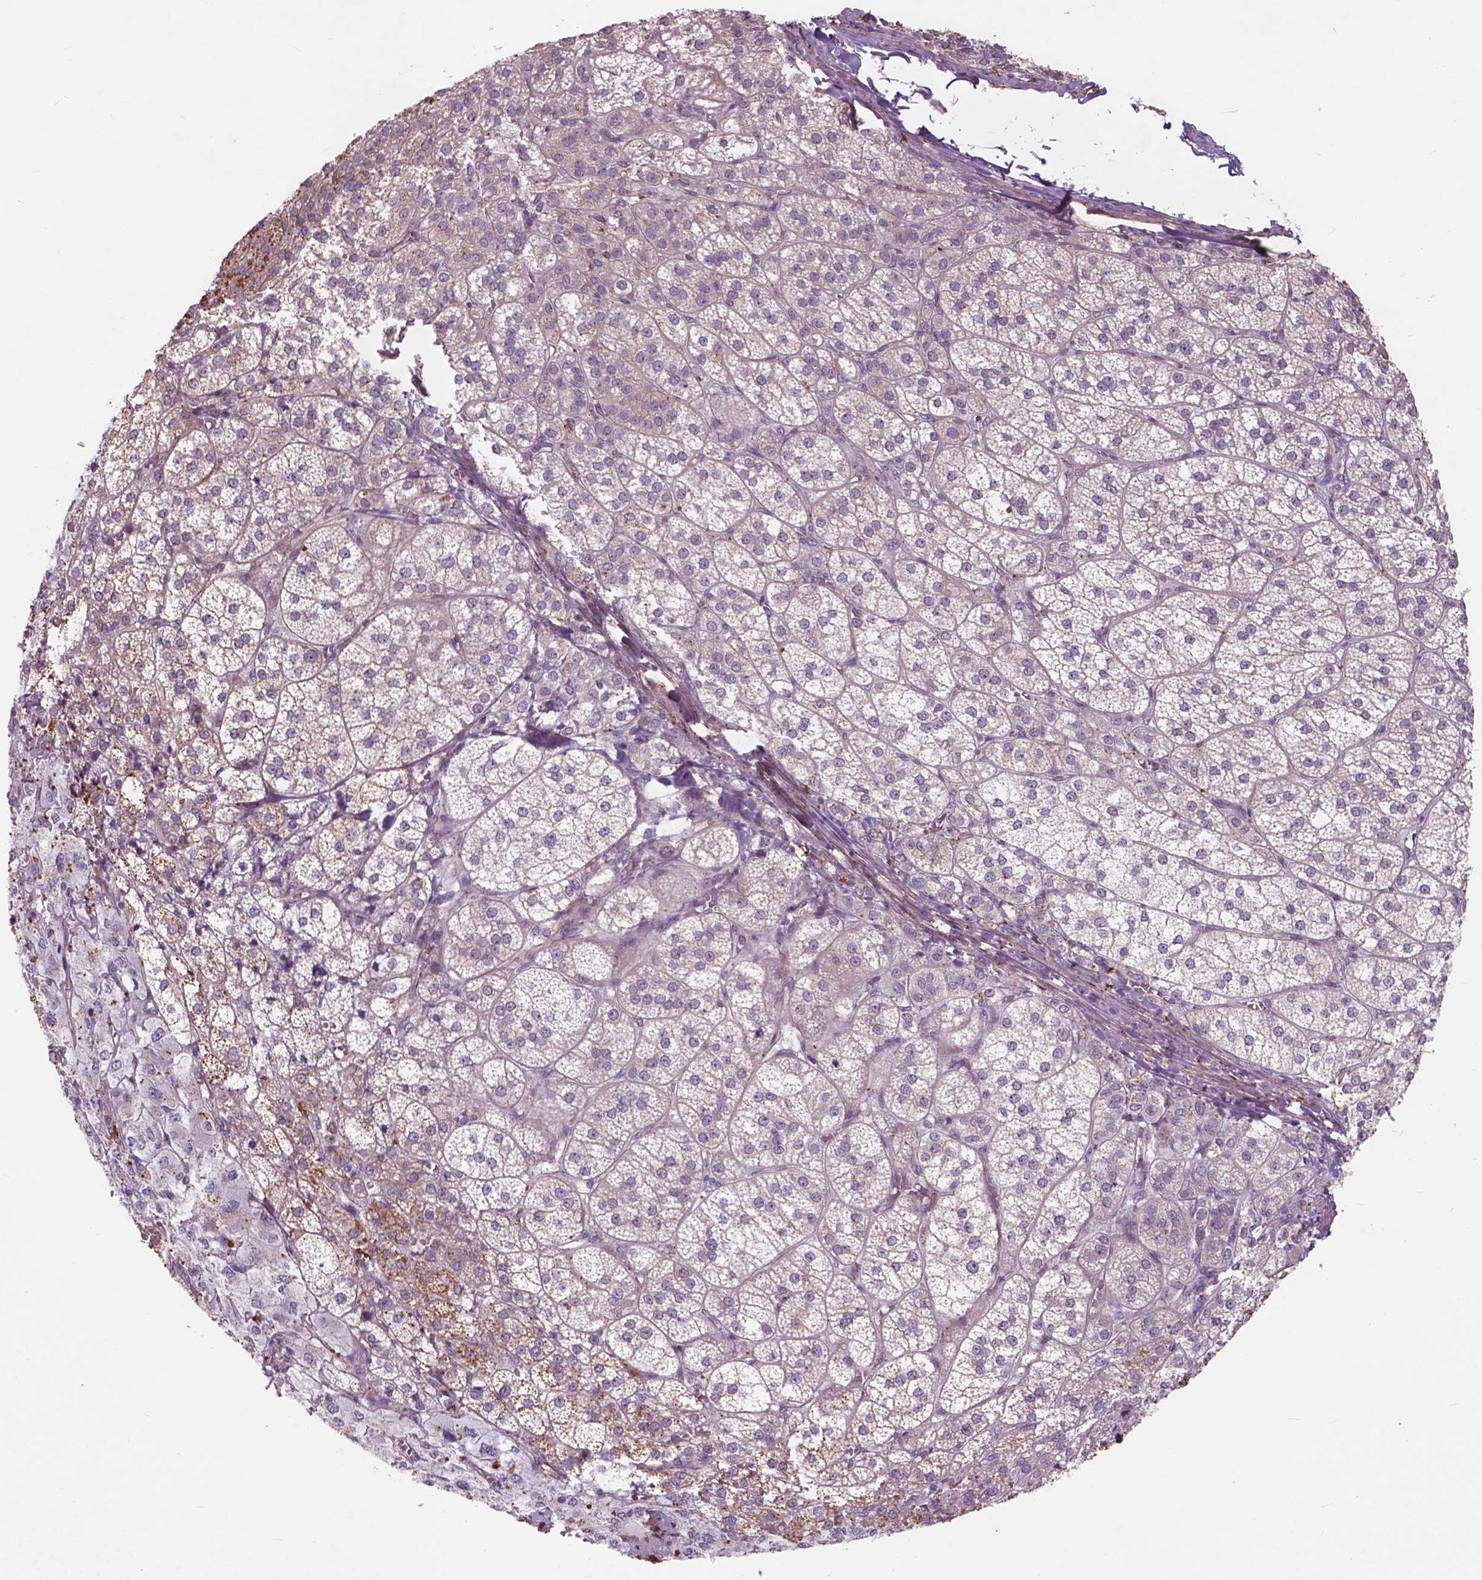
{"staining": {"intensity": "moderate", "quantity": "25%-75%", "location": "cytoplasmic/membranous"}, "tissue": "adrenal gland", "cell_type": "Glandular cells", "image_type": "normal", "snomed": [{"axis": "morphology", "description": "Normal tissue, NOS"}, {"axis": "topography", "description": "Adrenal gland"}], "caption": "DAB (3,3'-diaminobenzidine) immunohistochemical staining of unremarkable adrenal gland exhibits moderate cytoplasmic/membranous protein expression in approximately 25%-75% of glandular cells.", "gene": "RFPL4B", "patient": {"sex": "female", "age": 60}}